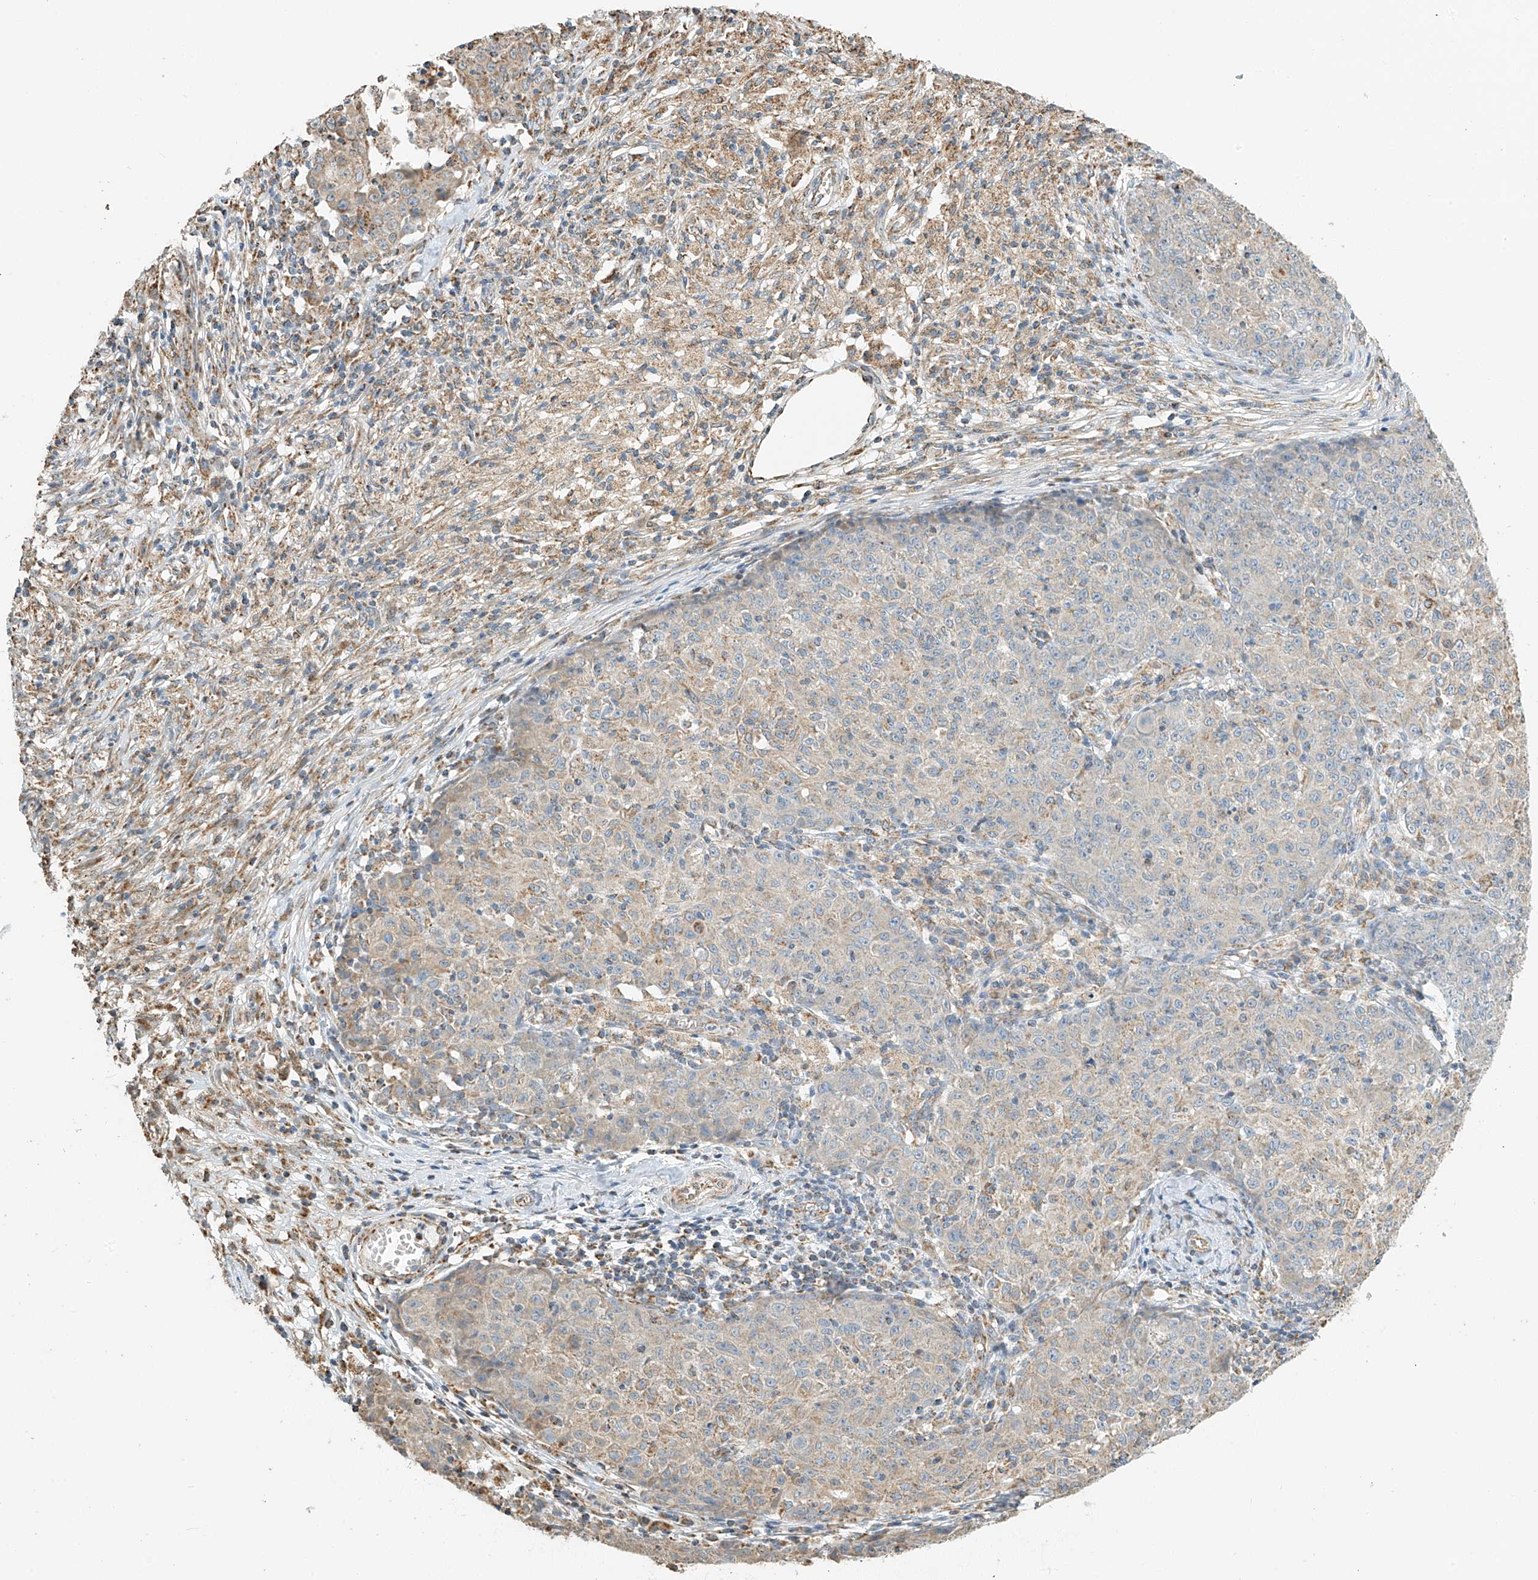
{"staining": {"intensity": "moderate", "quantity": "<25%", "location": "cytoplasmic/membranous"}, "tissue": "ovarian cancer", "cell_type": "Tumor cells", "image_type": "cancer", "snomed": [{"axis": "morphology", "description": "Carcinoma, endometroid"}, {"axis": "topography", "description": "Ovary"}], "caption": "An image of ovarian cancer (endometroid carcinoma) stained for a protein reveals moderate cytoplasmic/membranous brown staining in tumor cells.", "gene": "YIPF7", "patient": {"sex": "female", "age": 42}}